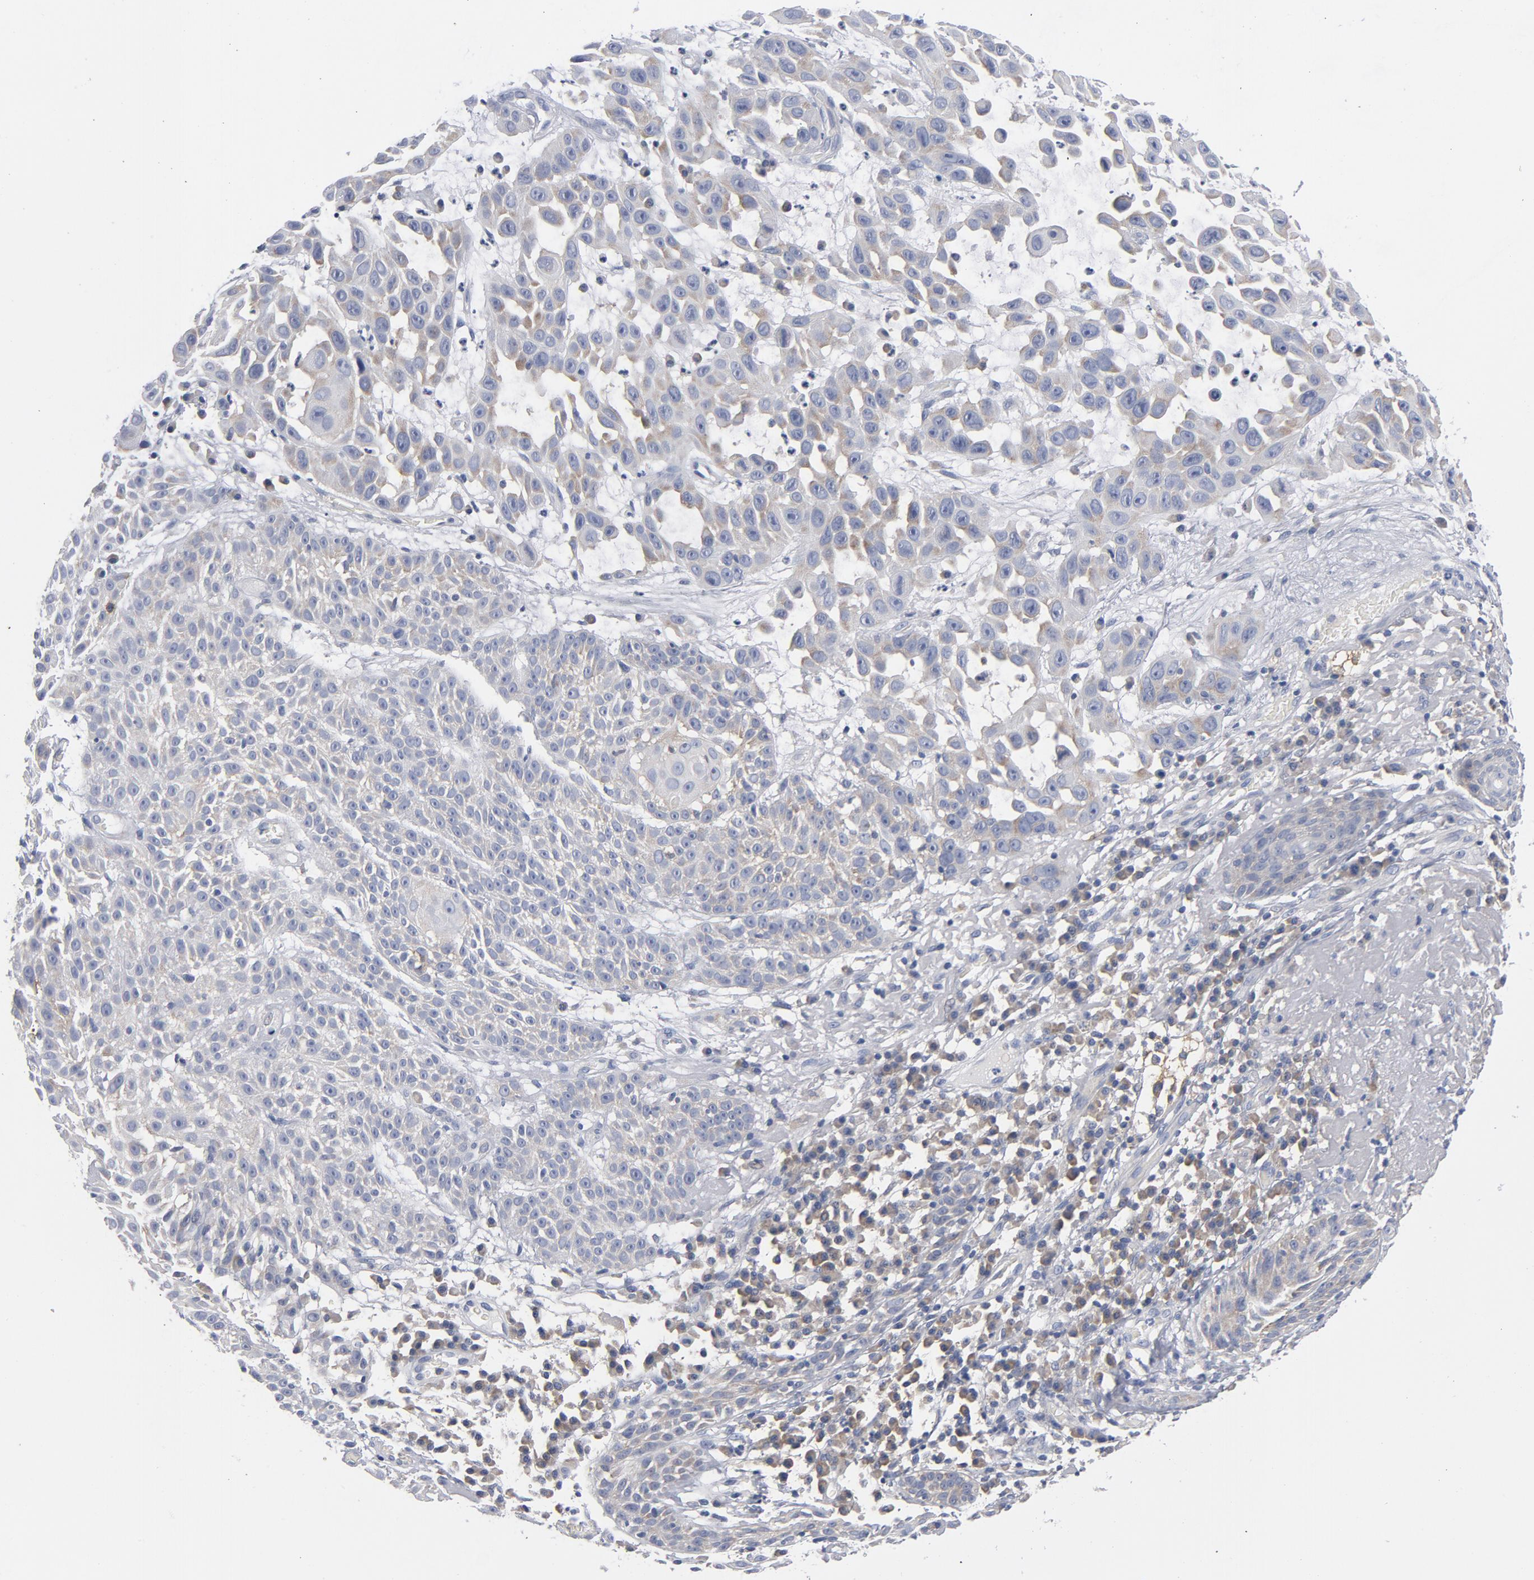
{"staining": {"intensity": "weak", "quantity": "<25%", "location": "cytoplasmic/membranous"}, "tissue": "skin cancer", "cell_type": "Tumor cells", "image_type": "cancer", "snomed": [{"axis": "morphology", "description": "Squamous cell carcinoma, NOS"}, {"axis": "topography", "description": "Skin"}], "caption": "This is an immunohistochemistry (IHC) photomicrograph of human squamous cell carcinoma (skin). There is no positivity in tumor cells.", "gene": "CD86", "patient": {"sex": "male", "age": 81}}